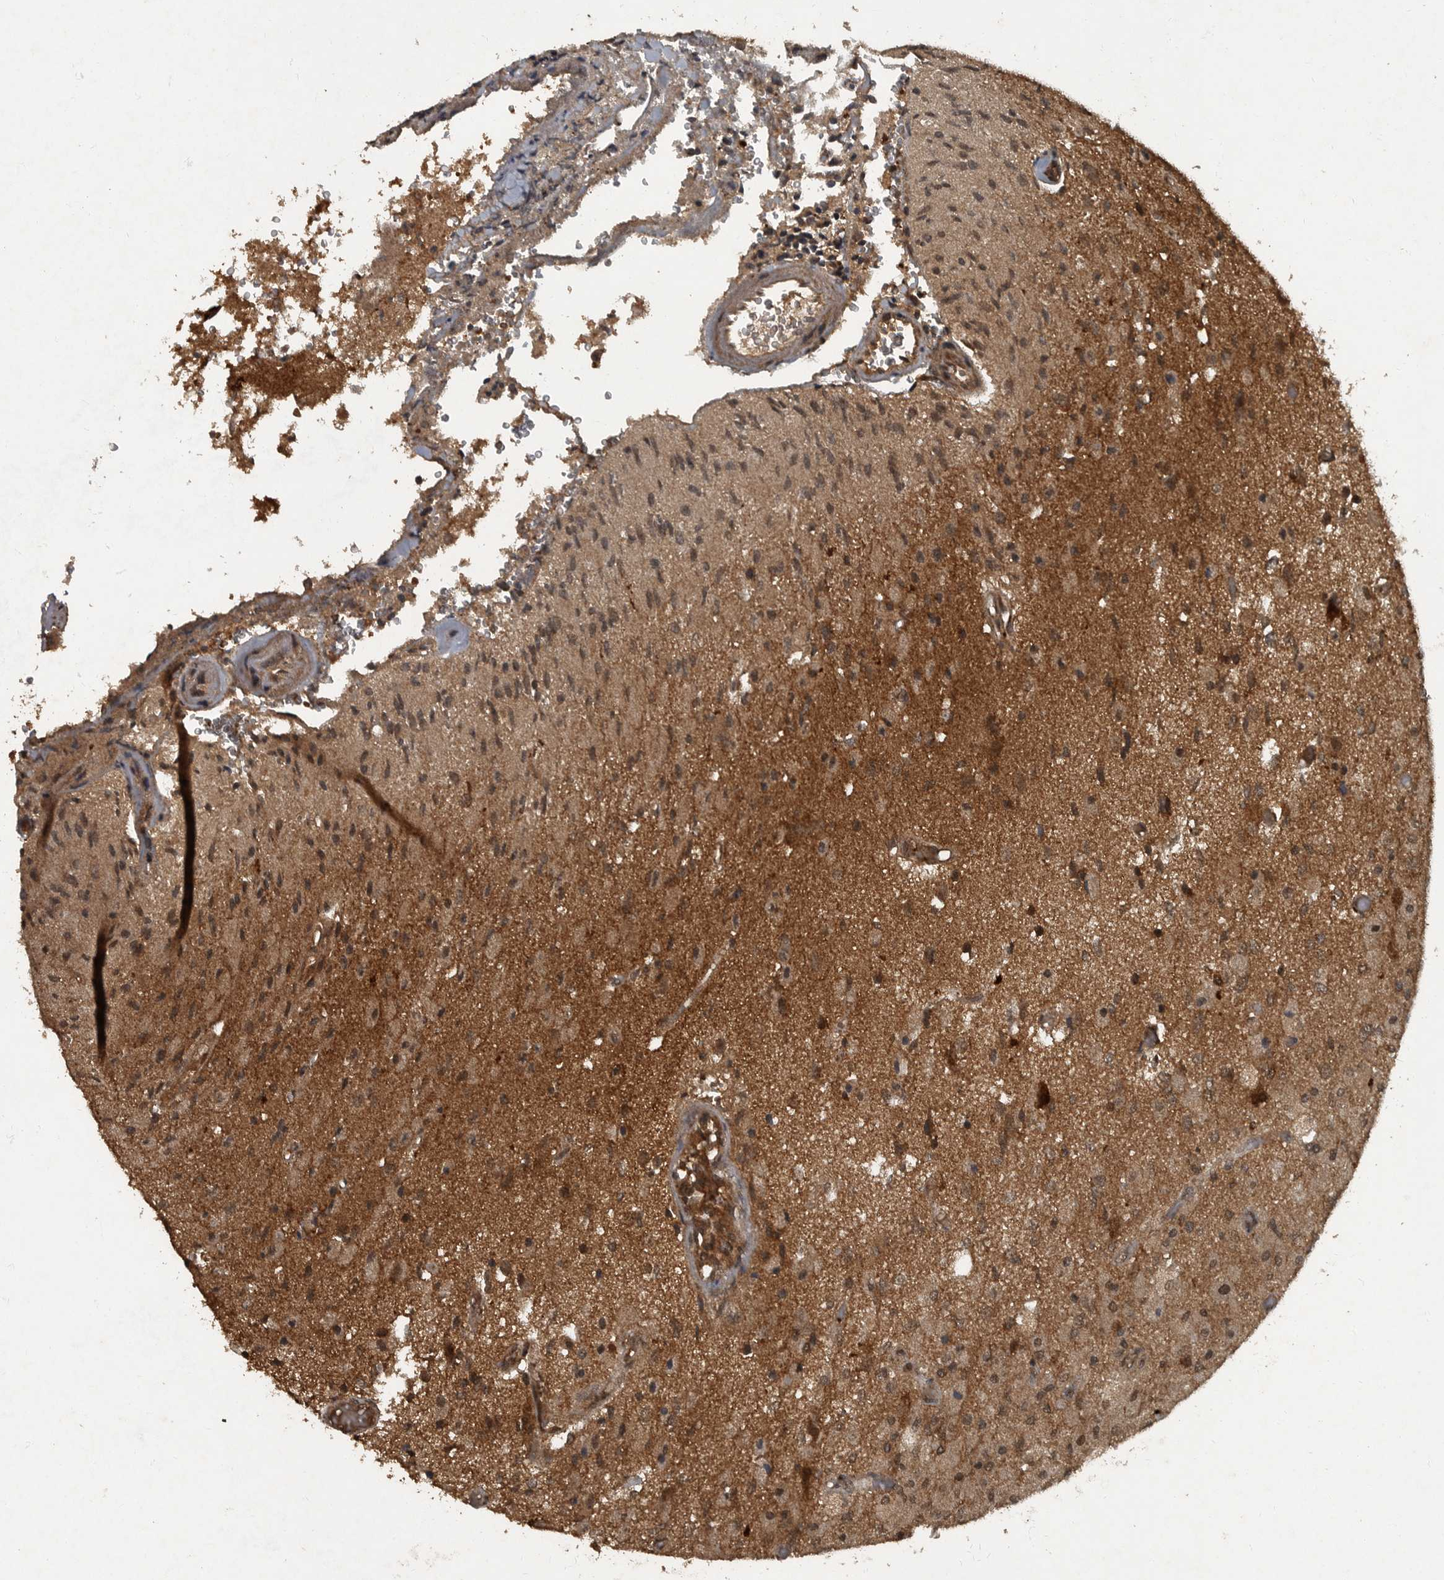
{"staining": {"intensity": "moderate", "quantity": "<25%", "location": "cytoplasmic/membranous,nuclear"}, "tissue": "glioma", "cell_type": "Tumor cells", "image_type": "cancer", "snomed": [{"axis": "morphology", "description": "Normal tissue, NOS"}, {"axis": "morphology", "description": "Glioma, malignant, High grade"}, {"axis": "topography", "description": "Cerebral cortex"}], "caption": "Protein staining of glioma tissue displays moderate cytoplasmic/membranous and nuclear positivity in about <25% of tumor cells.", "gene": "FOXO1", "patient": {"sex": "male", "age": 77}}